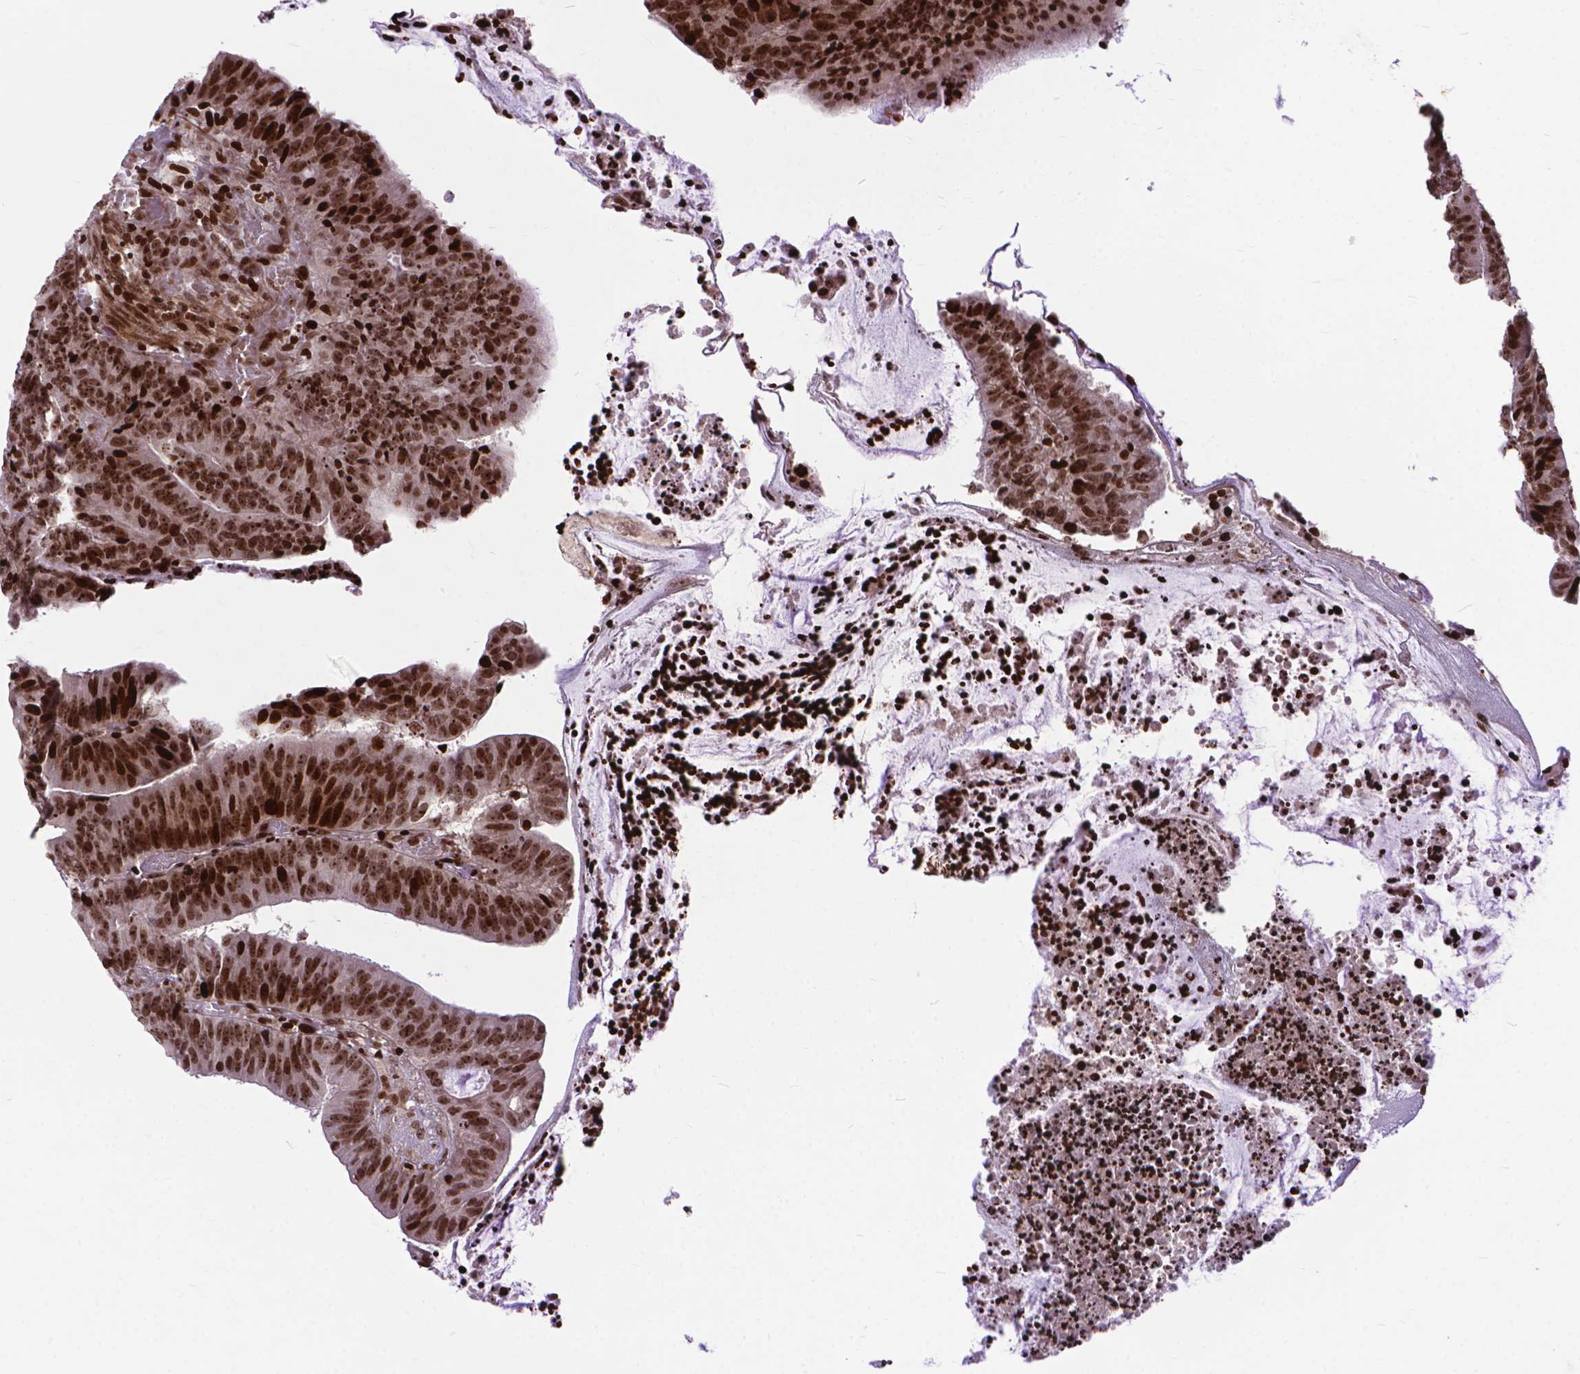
{"staining": {"intensity": "strong", "quantity": ">75%", "location": "nuclear"}, "tissue": "colorectal cancer", "cell_type": "Tumor cells", "image_type": "cancer", "snomed": [{"axis": "morphology", "description": "Adenocarcinoma, NOS"}, {"axis": "topography", "description": "Colon"}], "caption": "Immunohistochemical staining of adenocarcinoma (colorectal) demonstrates strong nuclear protein staining in about >75% of tumor cells. (DAB (3,3'-diaminobenzidine) IHC with brightfield microscopy, high magnification).", "gene": "AMER1", "patient": {"sex": "female", "age": 78}}